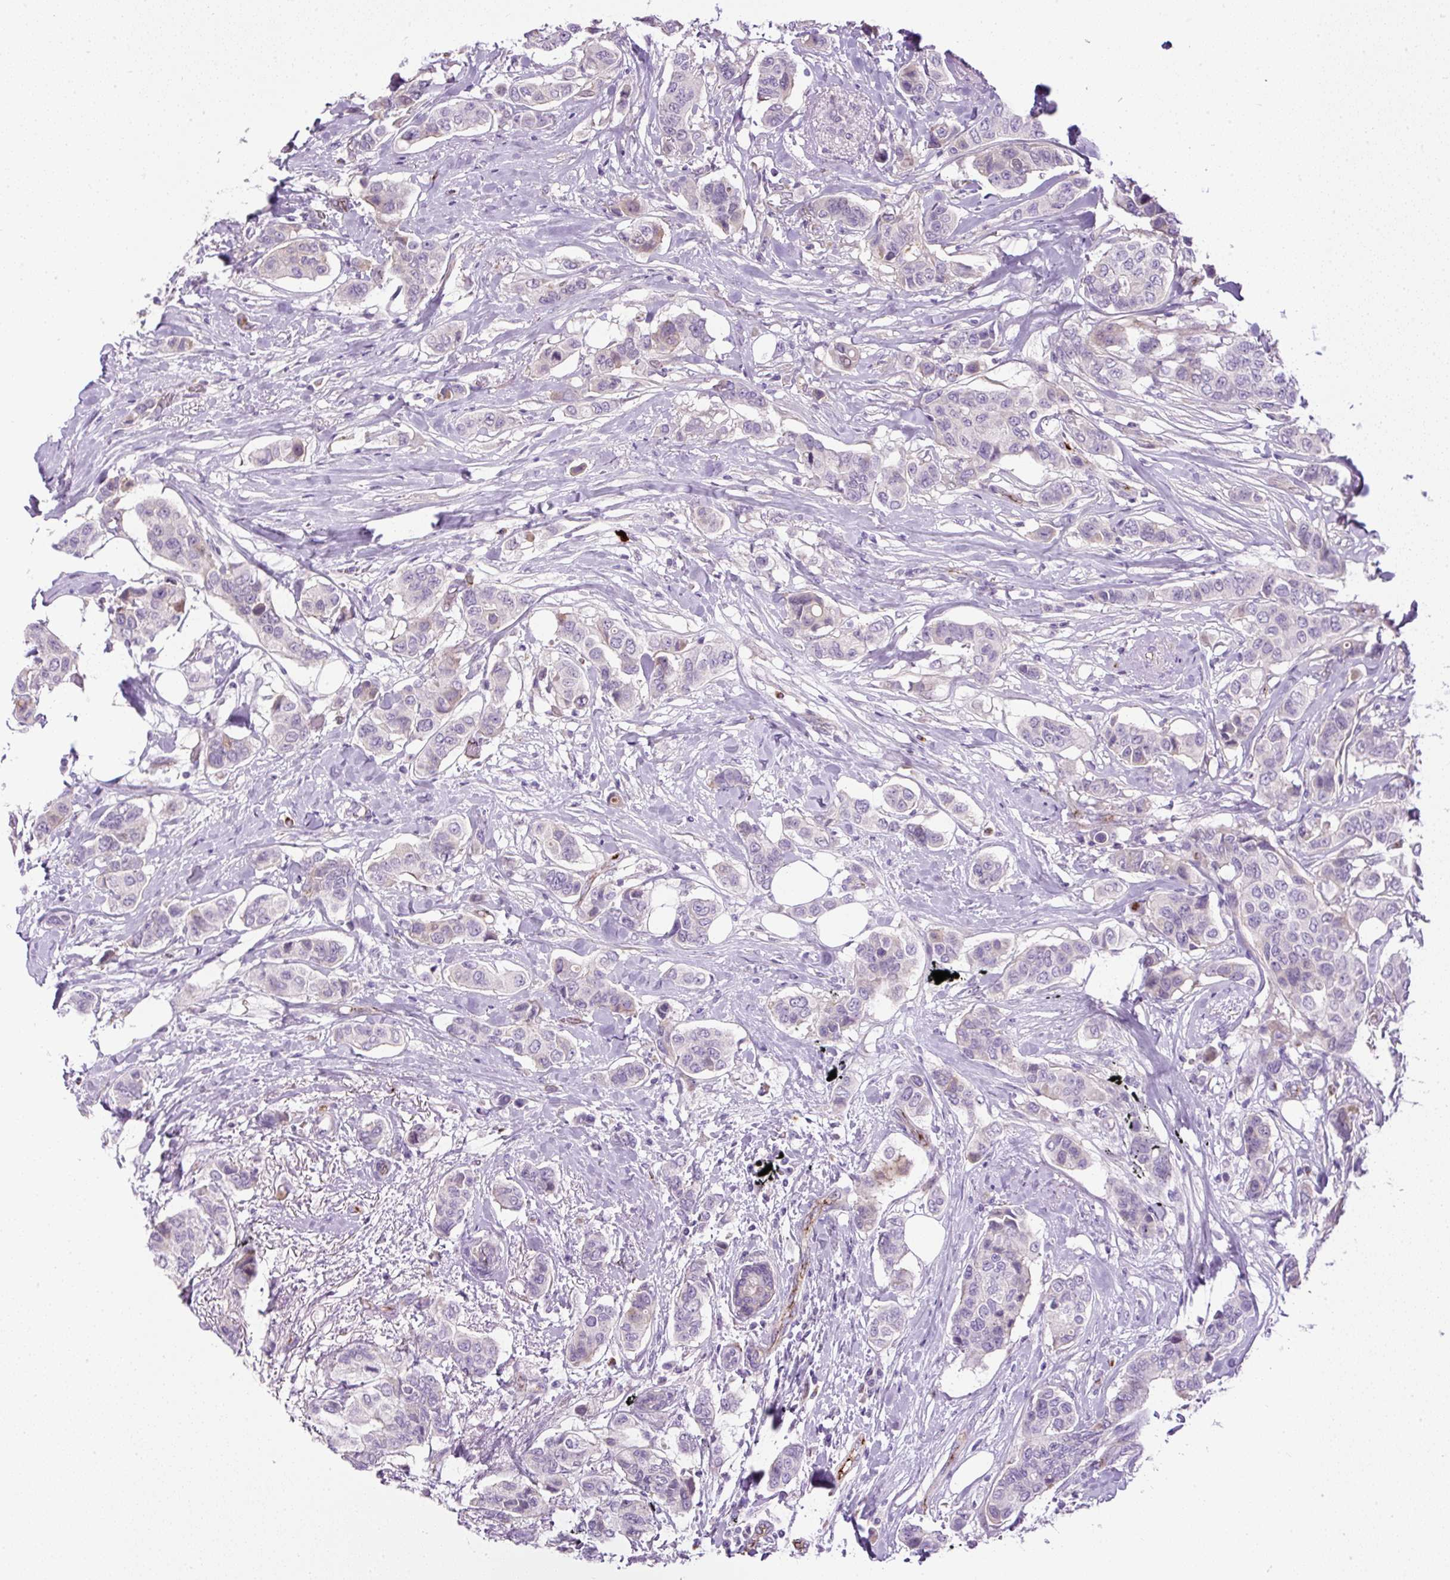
{"staining": {"intensity": "negative", "quantity": "none", "location": "none"}, "tissue": "breast cancer", "cell_type": "Tumor cells", "image_type": "cancer", "snomed": [{"axis": "morphology", "description": "Lobular carcinoma"}, {"axis": "topography", "description": "Breast"}], "caption": "An image of breast cancer stained for a protein displays no brown staining in tumor cells.", "gene": "LEFTY2", "patient": {"sex": "female", "age": 51}}